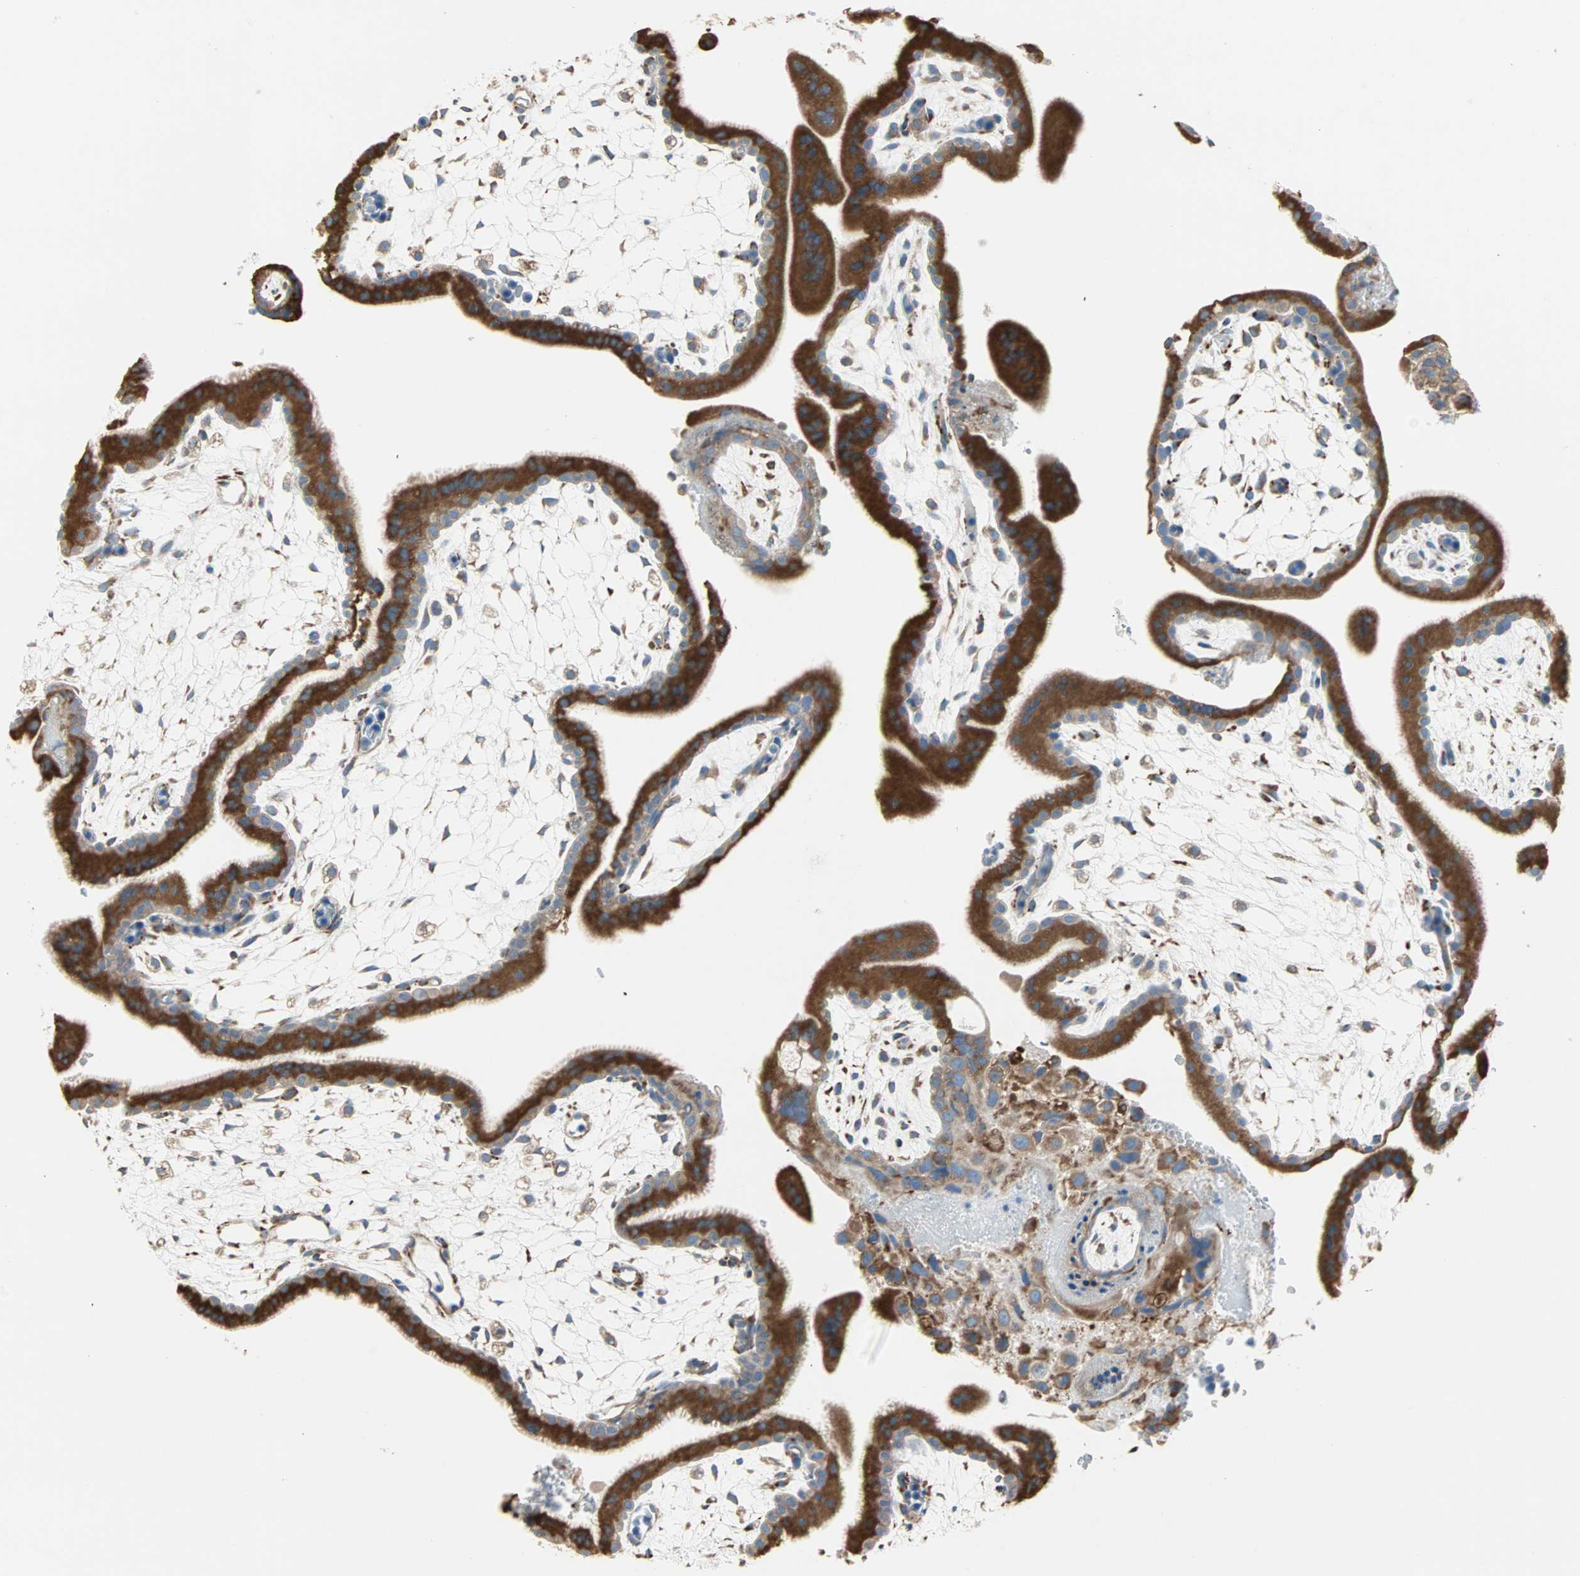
{"staining": {"intensity": "moderate", "quantity": ">75%", "location": "cytoplasmic/membranous"}, "tissue": "placenta", "cell_type": "Decidual cells", "image_type": "normal", "snomed": [{"axis": "morphology", "description": "Normal tissue, NOS"}, {"axis": "topography", "description": "Placenta"}], "caption": "High-magnification brightfield microscopy of benign placenta stained with DAB (3,3'-diaminobenzidine) (brown) and counterstained with hematoxylin (blue). decidual cells exhibit moderate cytoplasmic/membranous positivity is present in approximately>75% of cells.", "gene": "PLCXD1", "patient": {"sex": "female", "age": 35}}